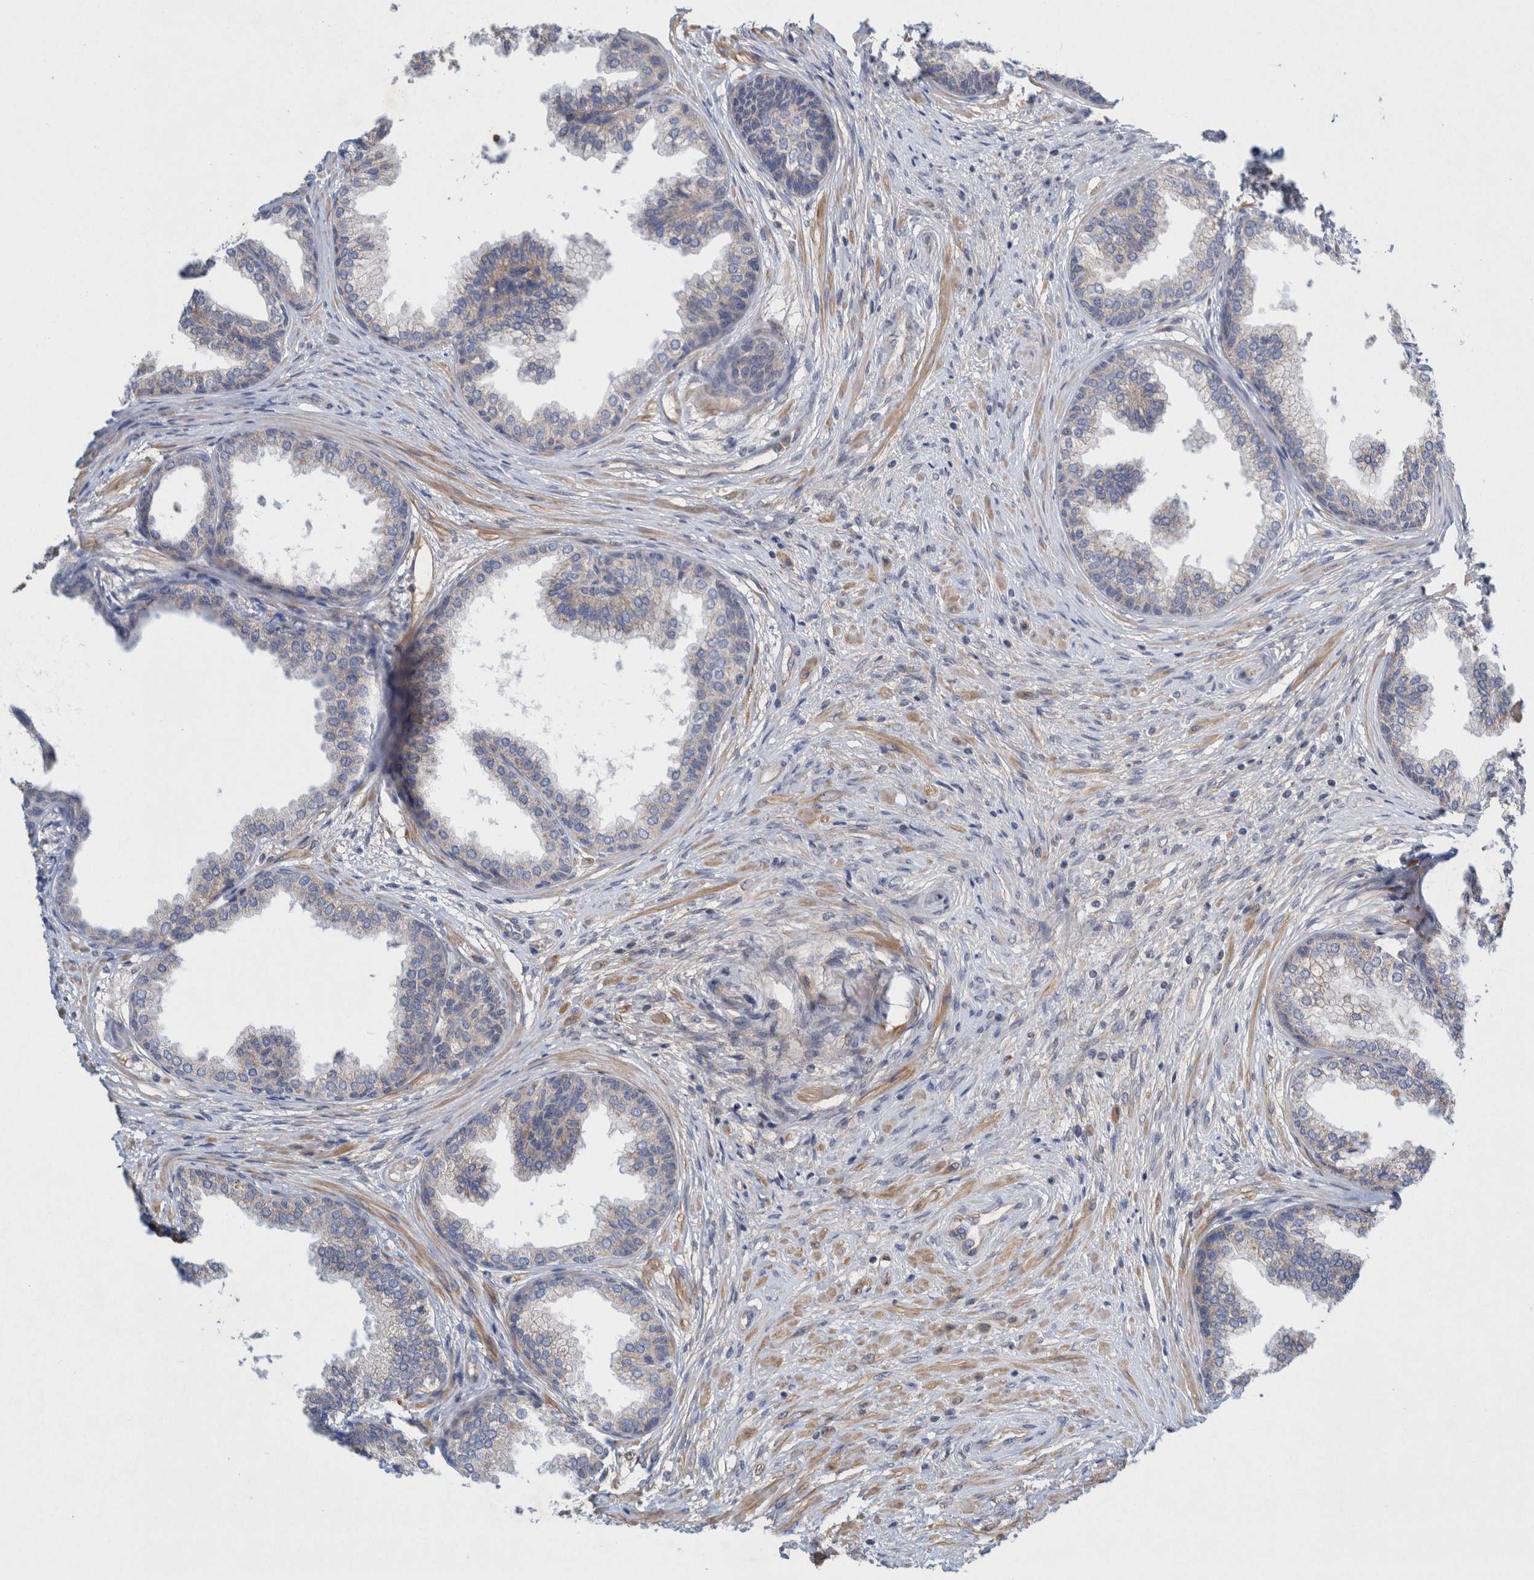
{"staining": {"intensity": "weak", "quantity": "25%-75%", "location": "cytoplasmic/membranous"}, "tissue": "prostate", "cell_type": "Glandular cells", "image_type": "normal", "snomed": [{"axis": "morphology", "description": "Normal tissue, NOS"}, {"axis": "topography", "description": "Prostate"}], "caption": "Immunohistochemical staining of unremarkable human prostate reveals weak cytoplasmic/membranous protein positivity in about 25%-75% of glandular cells. (DAB = brown stain, brightfield microscopy at high magnification).", "gene": "ZNF324B", "patient": {"sex": "male", "age": 76}}